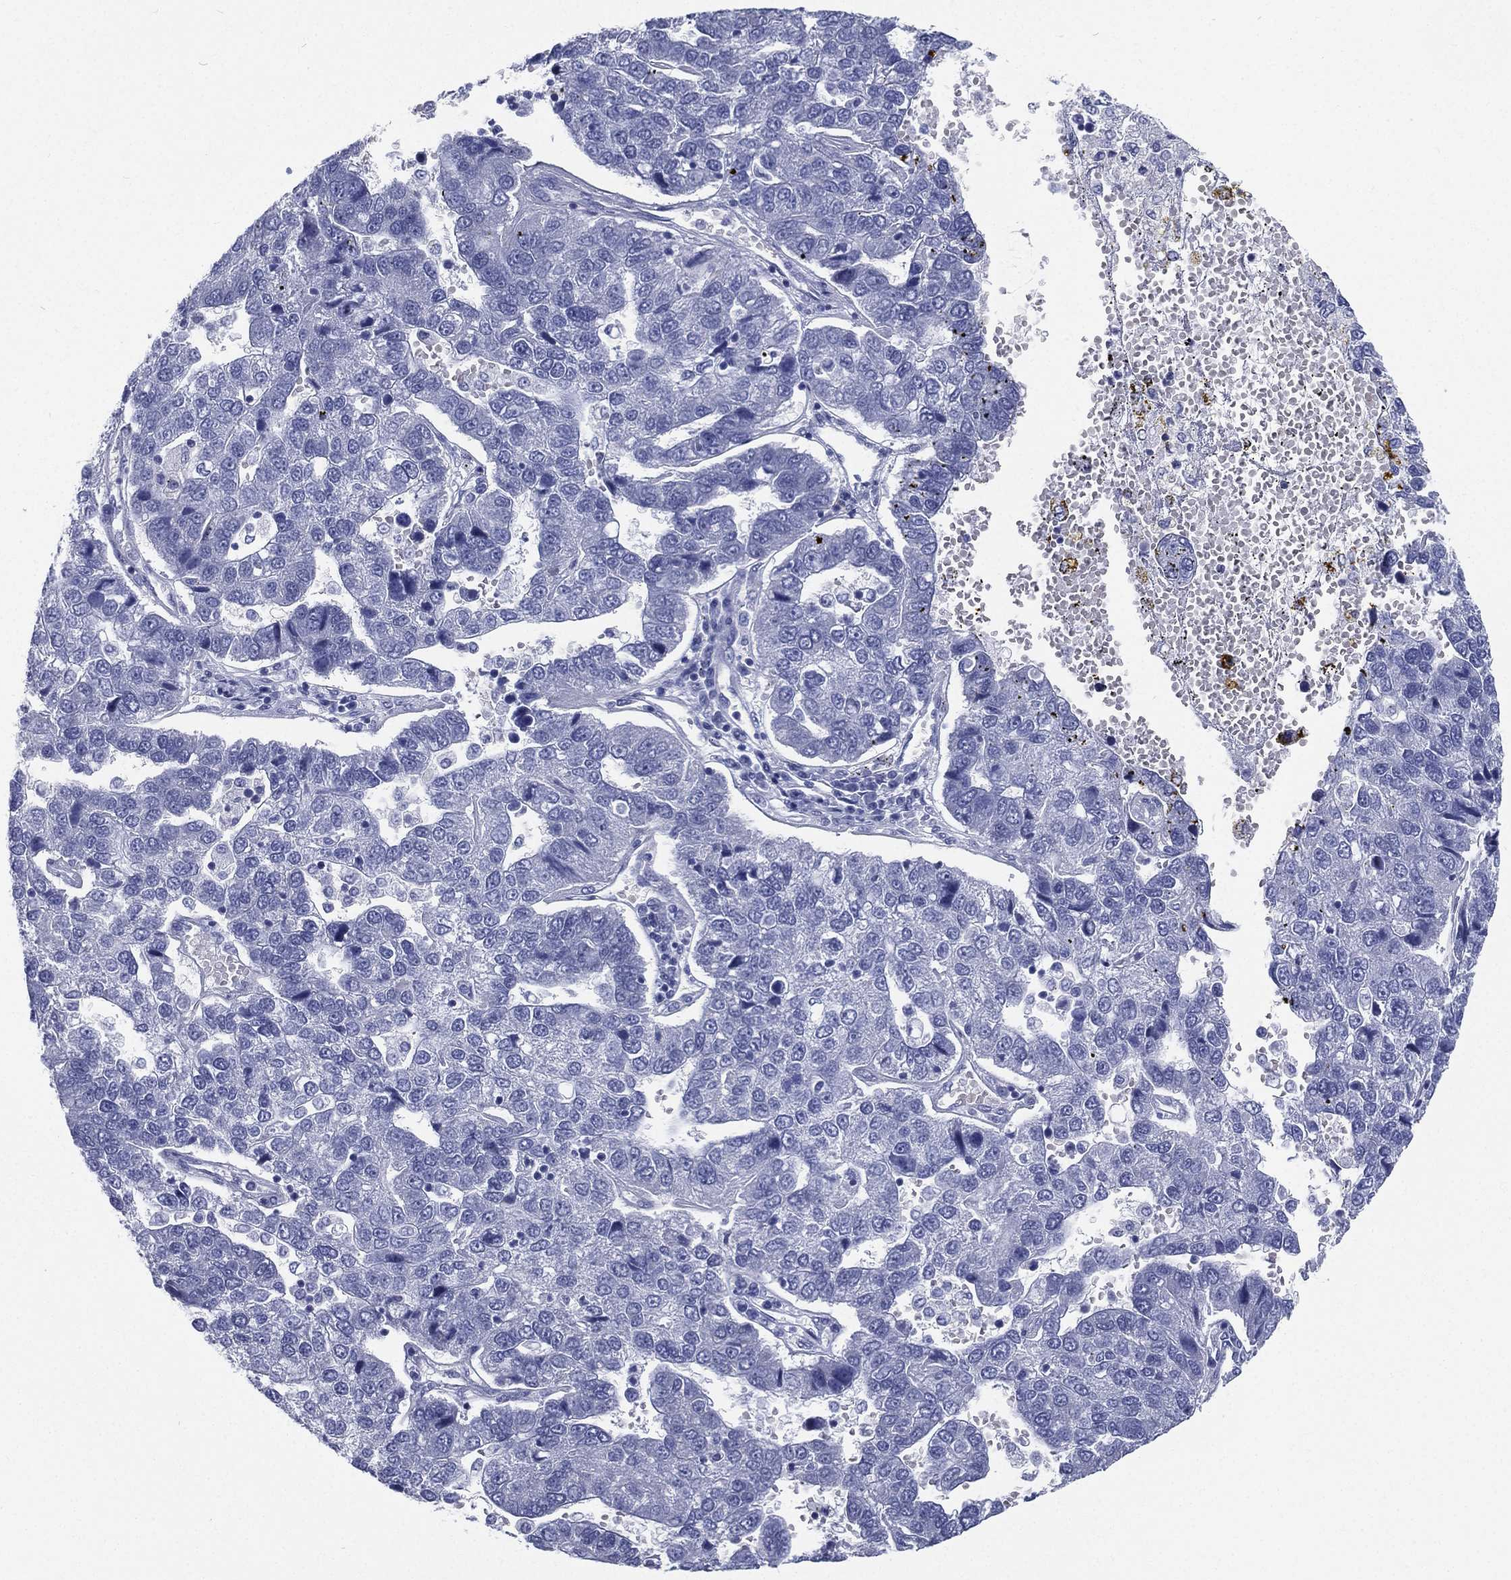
{"staining": {"intensity": "negative", "quantity": "none", "location": "none"}, "tissue": "pancreatic cancer", "cell_type": "Tumor cells", "image_type": "cancer", "snomed": [{"axis": "morphology", "description": "Adenocarcinoma, NOS"}, {"axis": "topography", "description": "Pancreas"}], "caption": "High magnification brightfield microscopy of pancreatic cancer stained with DAB (3,3'-diaminobenzidine) (brown) and counterstained with hematoxylin (blue): tumor cells show no significant positivity.", "gene": "RSPH4A", "patient": {"sex": "female", "age": 61}}